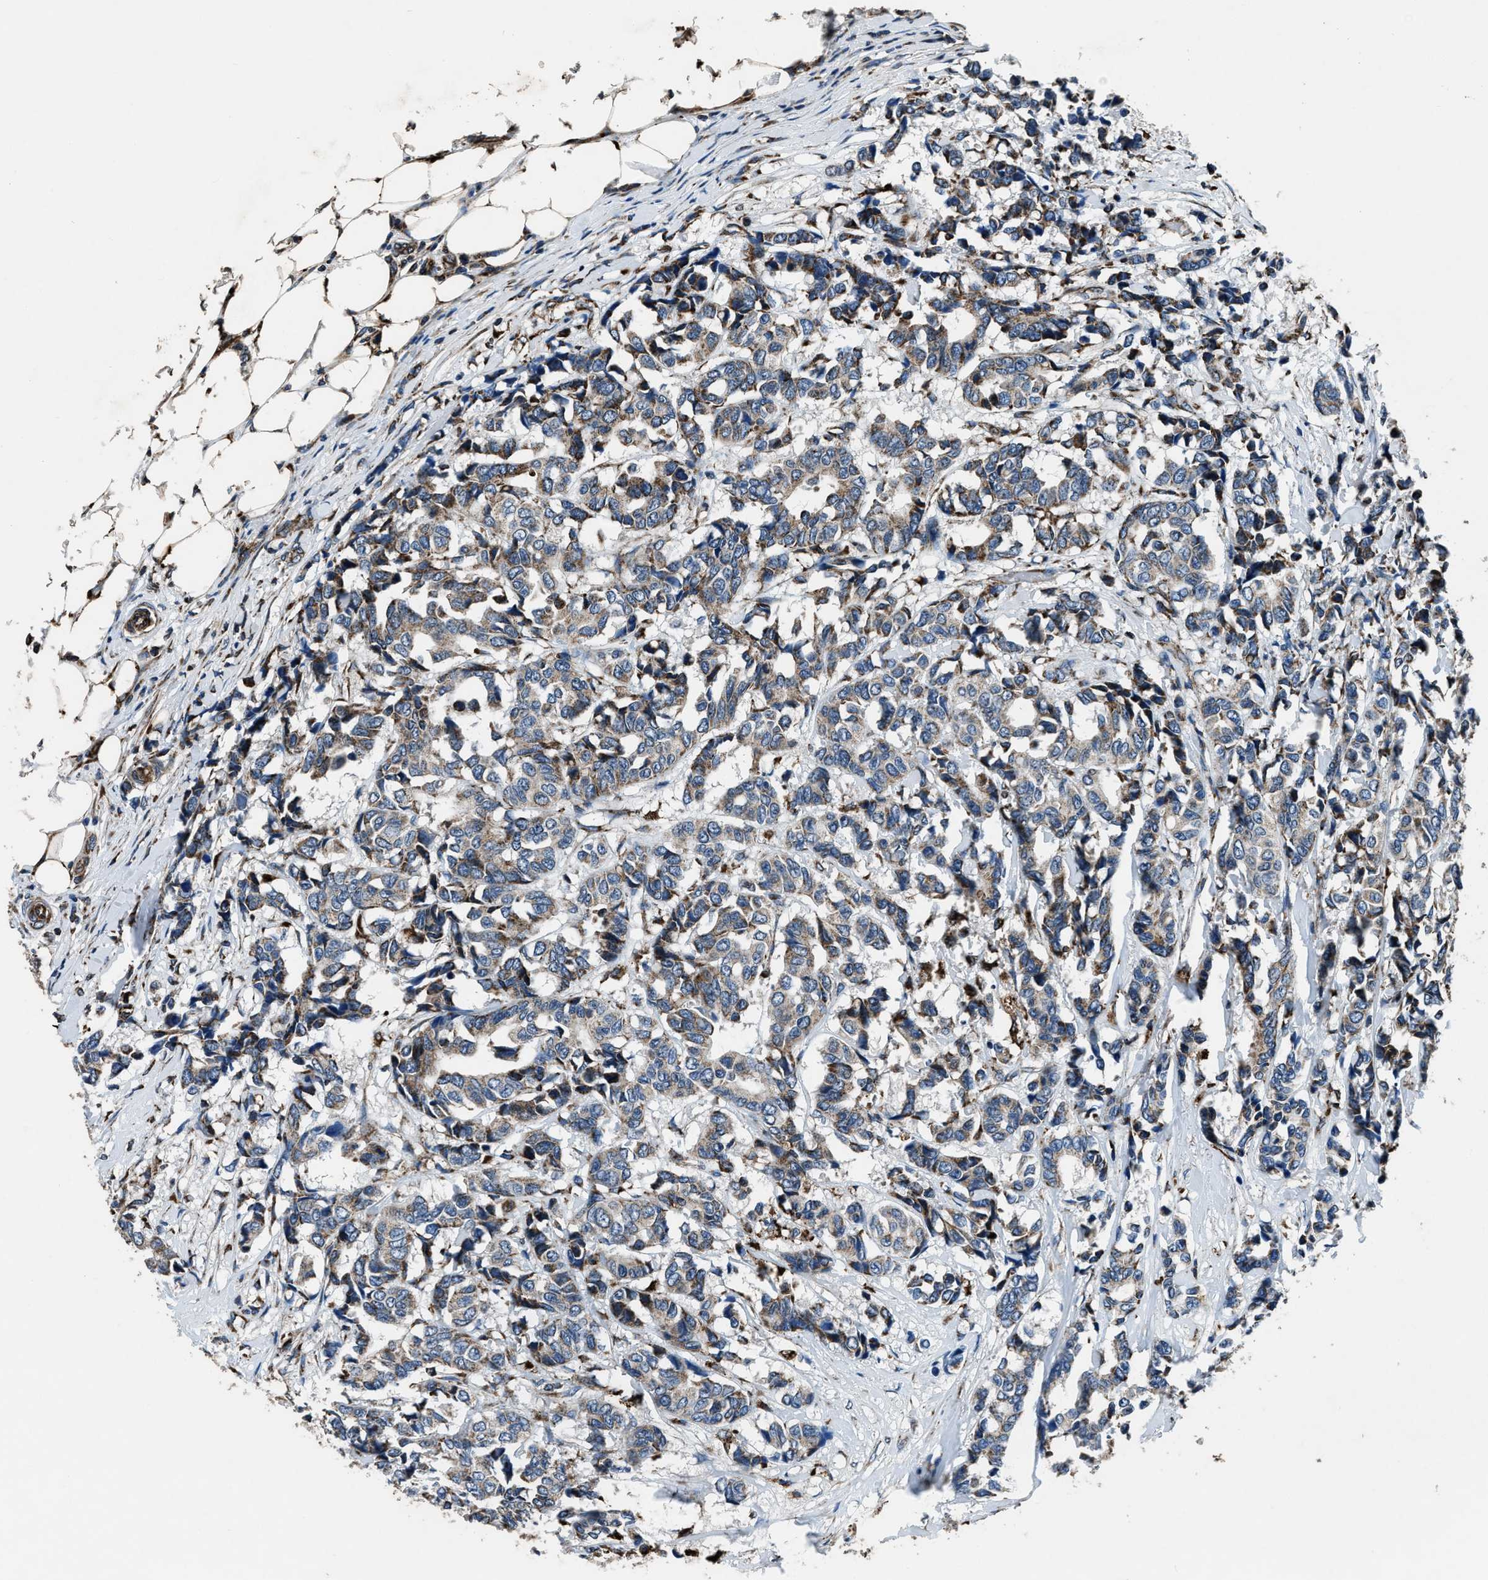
{"staining": {"intensity": "moderate", "quantity": "25%-75%", "location": "cytoplasmic/membranous"}, "tissue": "breast cancer", "cell_type": "Tumor cells", "image_type": "cancer", "snomed": [{"axis": "morphology", "description": "Duct carcinoma"}, {"axis": "topography", "description": "Breast"}], "caption": "IHC micrograph of human invasive ductal carcinoma (breast) stained for a protein (brown), which displays medium levels of moderate cytoplasmic/membranous expression in approximately 25%-75% of tumor cells.", "gene": "OGDH", "patient": {"sex": "female", "age": 87}}